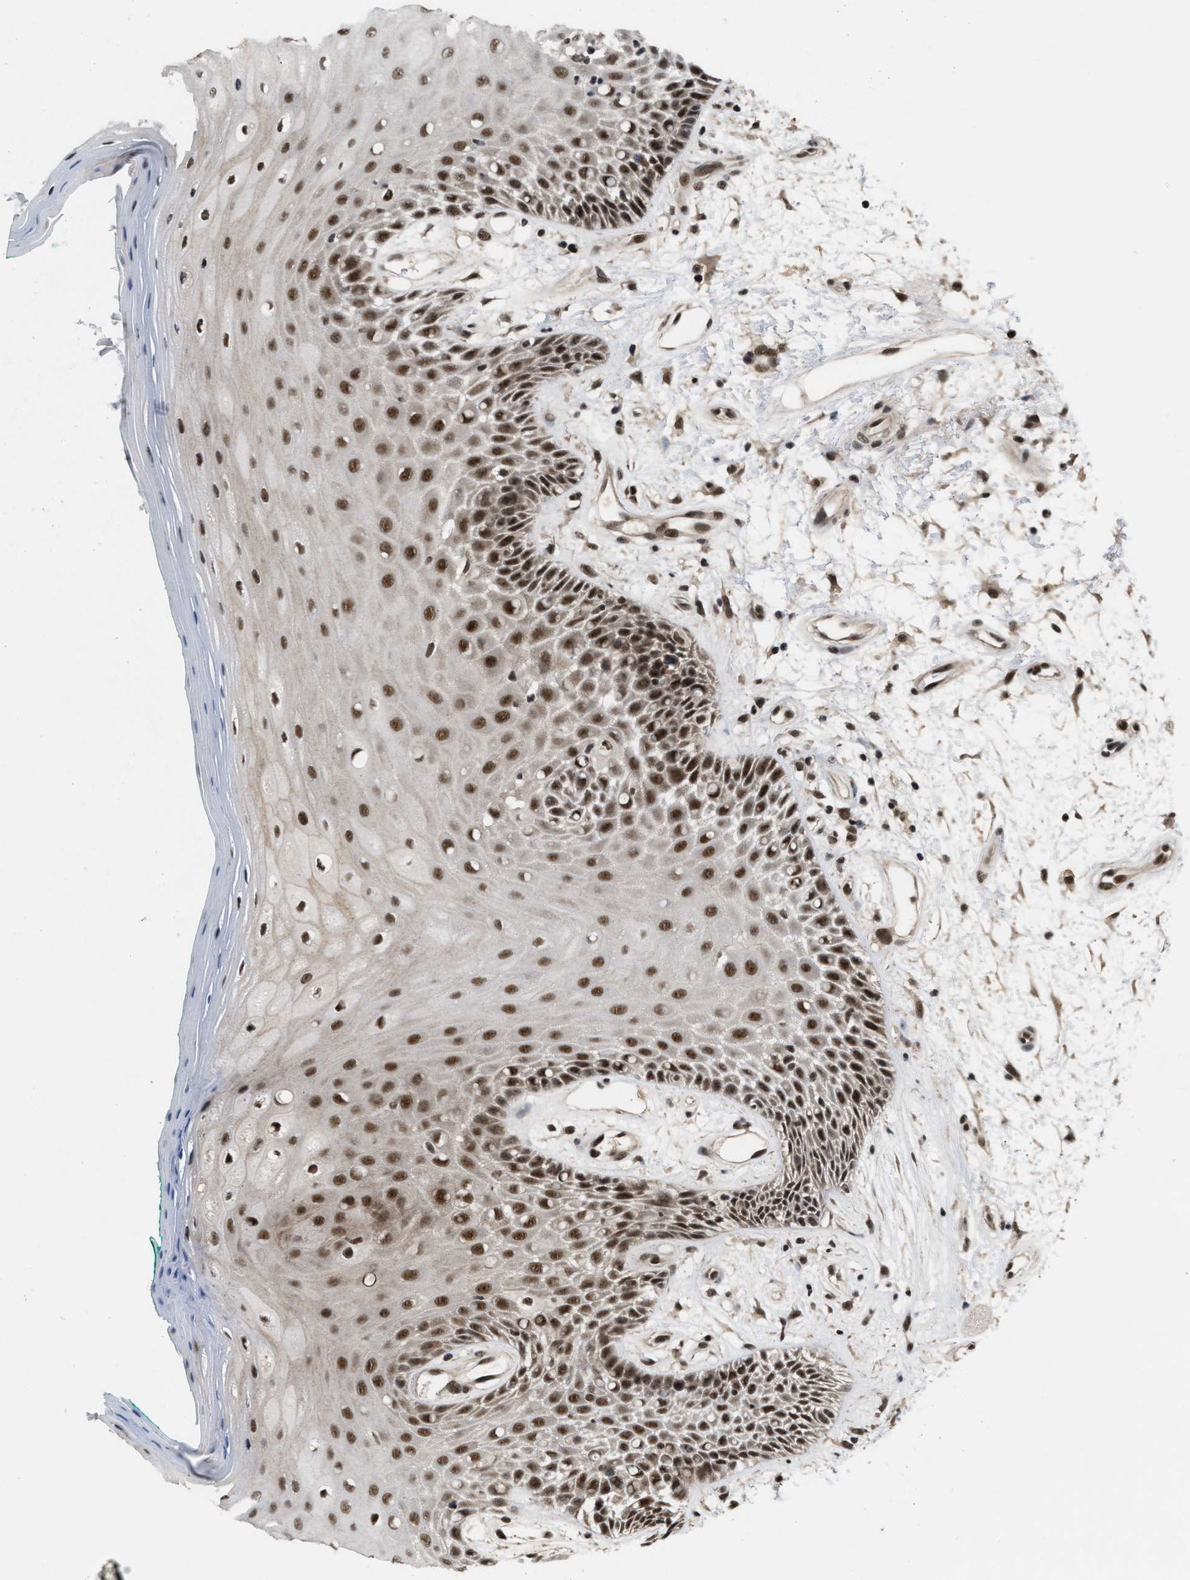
{"staining": {"intensity": "strong", "quantity": ">75%", "location": "nuclear"}, "tissue": "oral mucosa", "cell_type": "Squamous epithelial cells", "image_type": "normal", "snomed": [{"axis": "morphology", "description": "Normal tissue, NOS"}, {"axis": "morphology", "description": "Squamous cell carcinoma, NOS"}, {"axis": "topography", "description": "Skeletal muscle"}, {"axis": "topography", "description": "Oral tissue"}, {"axis": "topography", "description": "Head-Neck"}], "caption": "Immunohistochemical staining of unremarkable oral mucosa demonstrates strong nuclear protein staining in about >75% of squamous epithelial cells.", "gene": "PRPF4", "patient": {"sex": "female", "age": 84}}